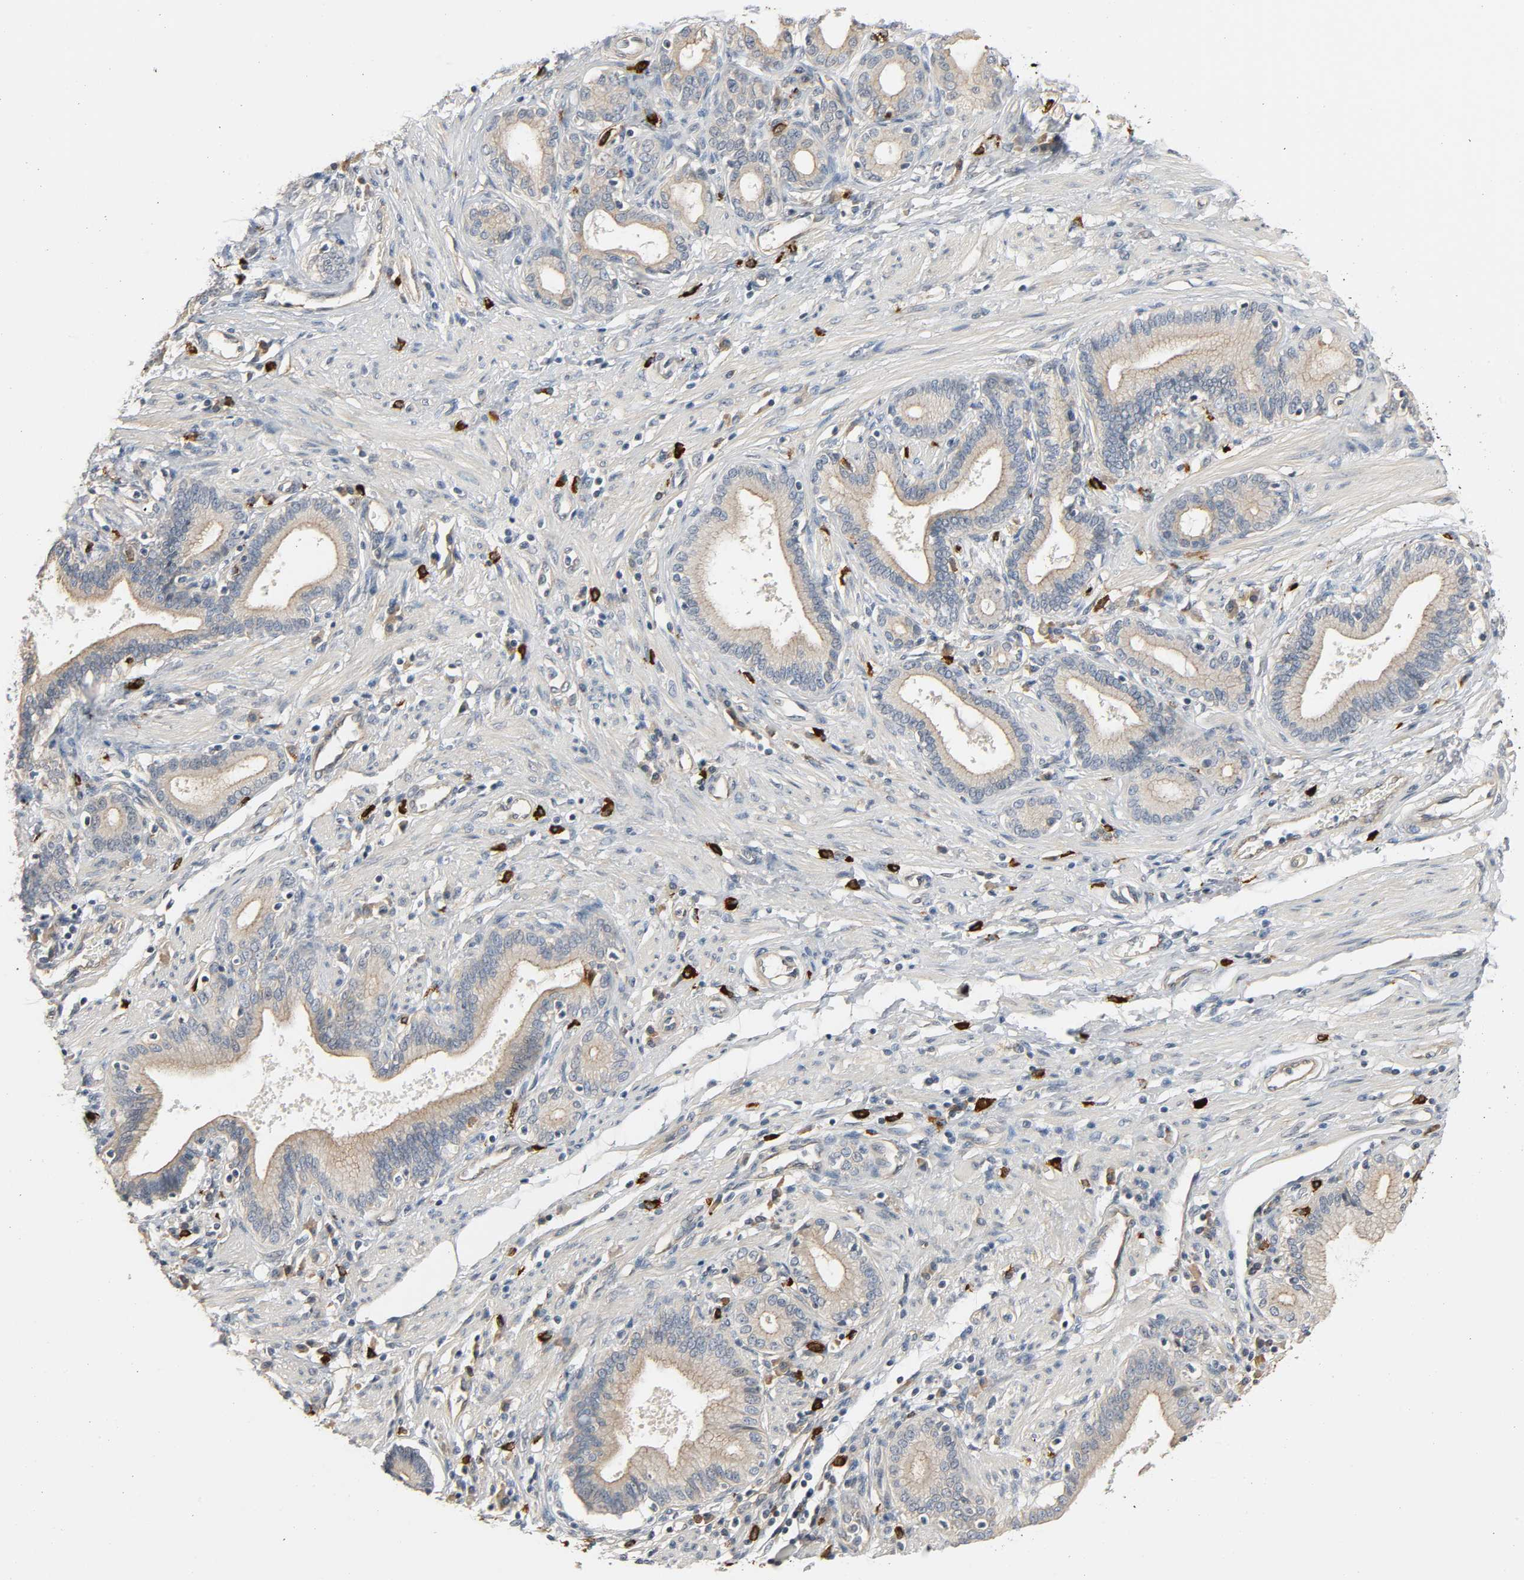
{"staining": {"intensity": "weak", "quantity": ">75%", "location": "cytoplasmic/membranous"}, "tissue": "pancreatic cancer", "cell_type": "Tumor cells", "image_type": "cancer", "snomed": [{"axis": "morphology", "description": "Adenocarcinoma, NOS"}, {"axis": "topography", "description": "Pancreas"}], "caption": "Adenocarcinoma (pancreatic) was stained to show a protein in brown. There is low levels of weak cytoplasmic/membranous positivity in approximately >75% of tumor cells.", "gene": "LIMCH1", "patient": {"sex": "female", "age": 48}}